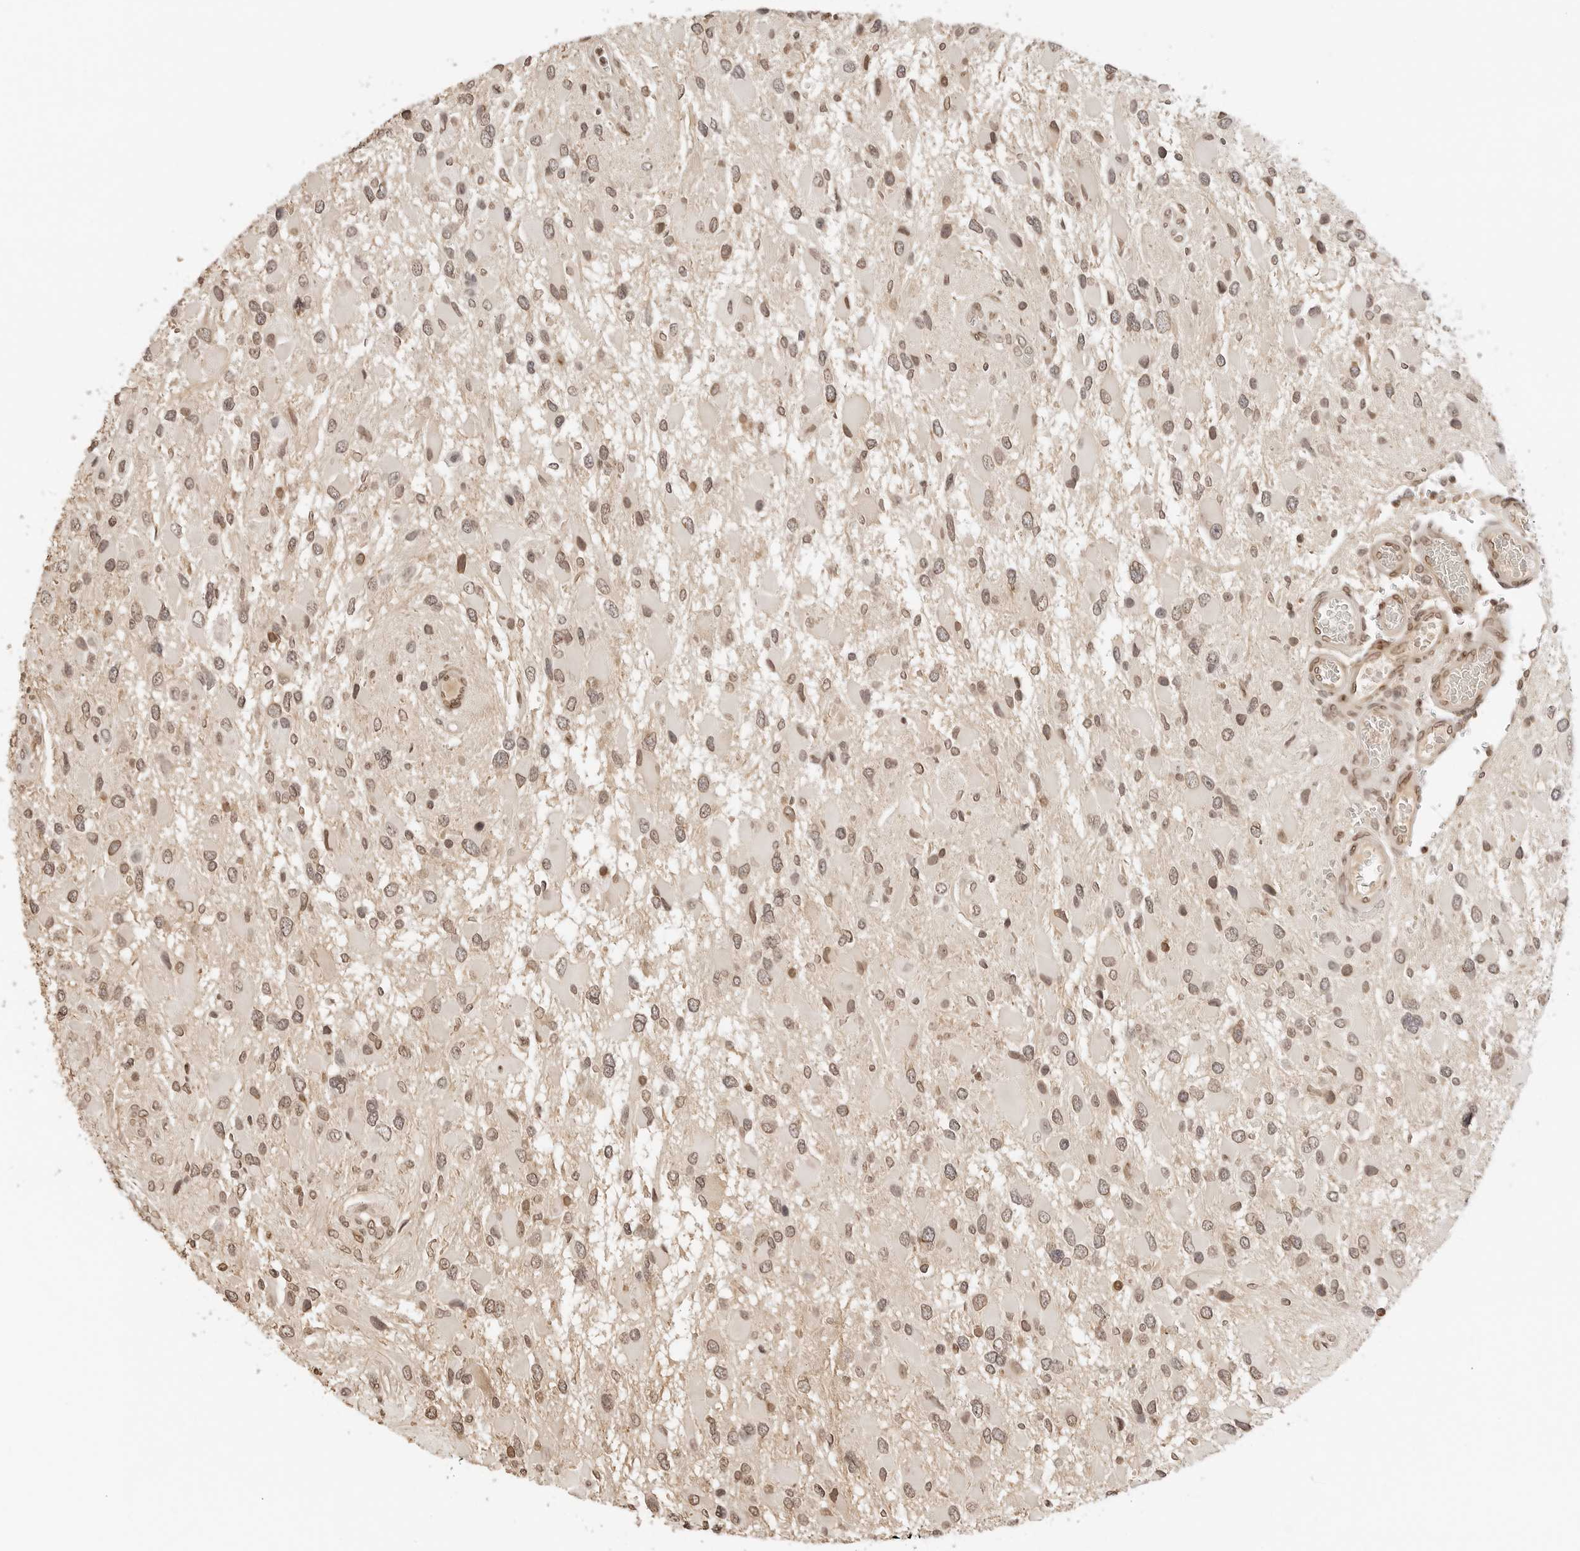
{"staining": {"intensity": "moderate", "quantity": ">75%", "location": "nuclear"}, "tissue": "glioma", "cell_type": "Tumor cells", "image_type": "cancer", "snomed": [{"axis": "morphology", "description": "Glioma, malignant, High grade"}, {"axis": "topography", "description": "Brain"}], "caption": "A medium amount of moderate nuclear staining is seen in approximately >75% of tumor cells in malignant high-grade glioma tissue.", "gene": "POLH", "patient": {"sex": "male", "age": 53}}